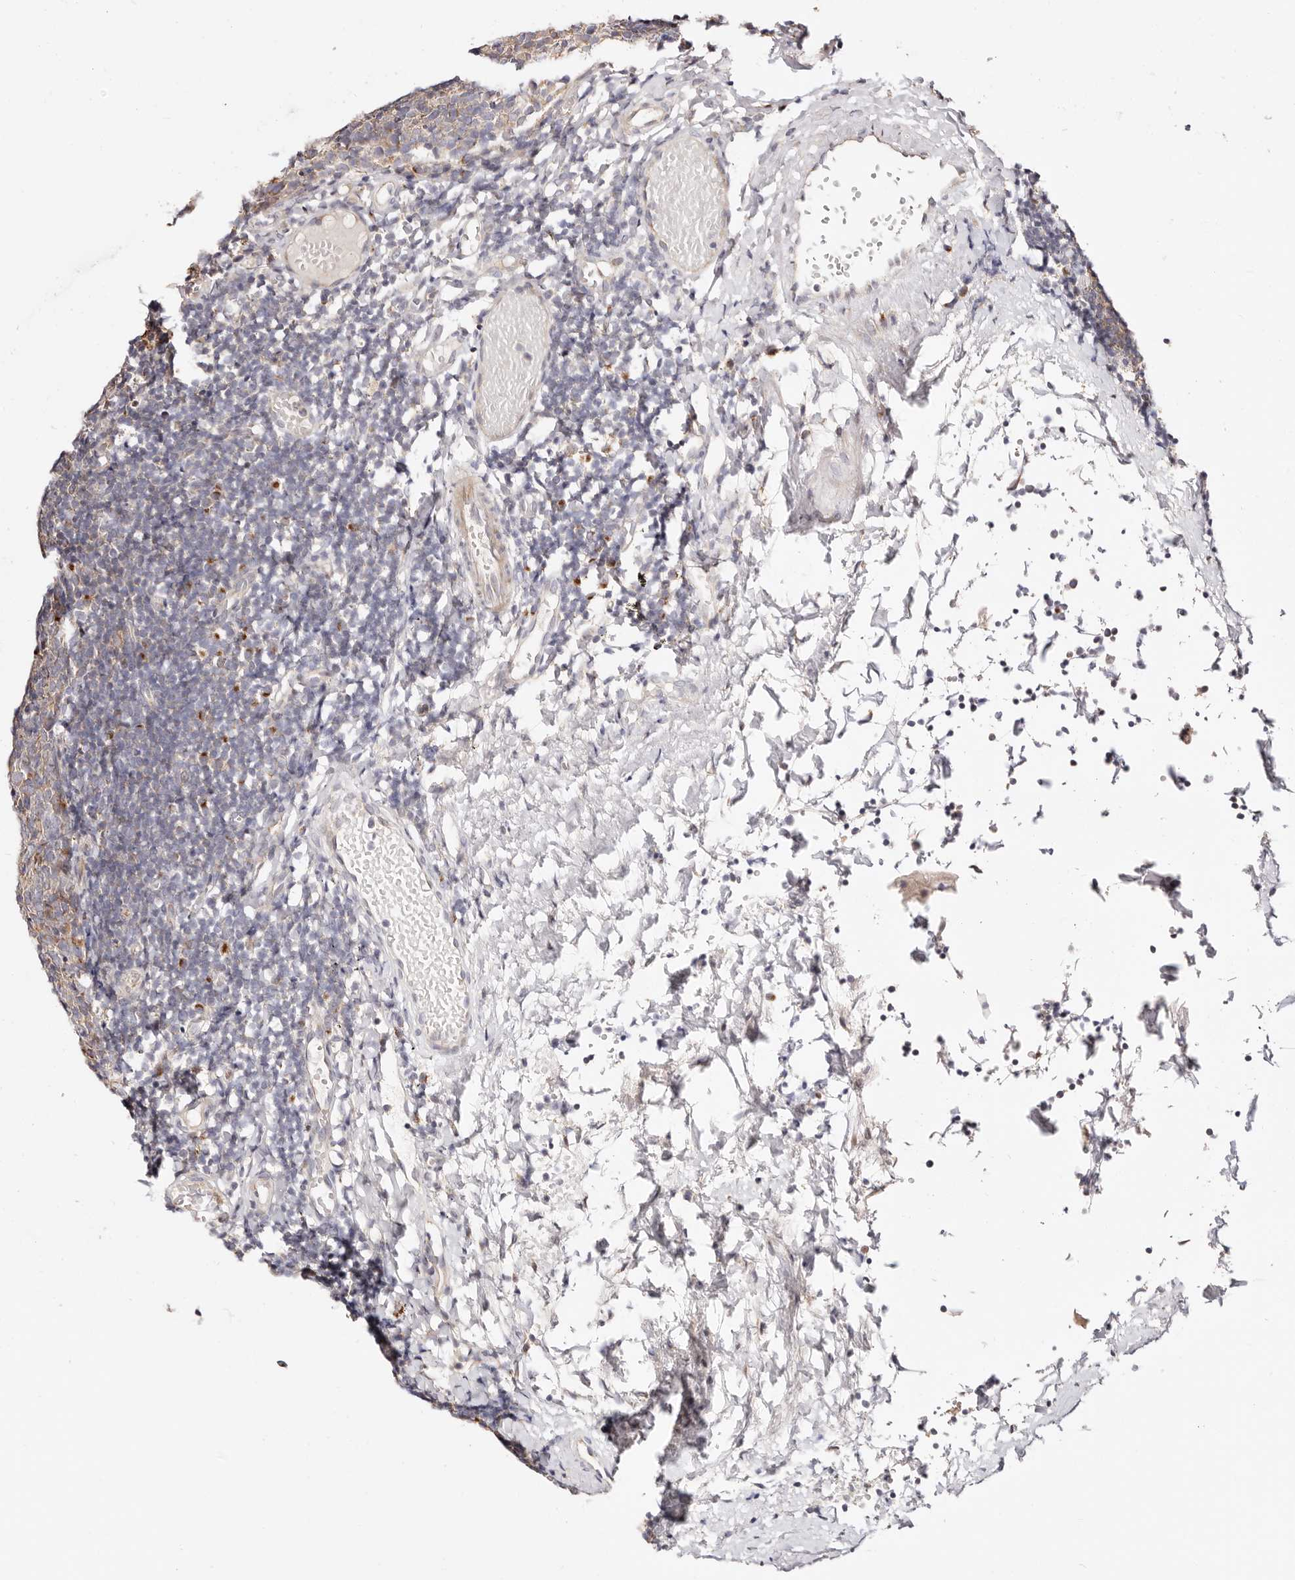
{"staining": {"intensity": "moderate", "quantity": "<25%", "location": "cytoplasmic/membranous"}, "tissue": "tonsil", "cell_type": "Germinal center cells", "image_type": "normal", "snomed": [{"axis": "morphology", "description": "Normal tissue, NOS"}, {"axis": "topography", "description": "Tonsil"}], "caption": "Tonsil stained with a brown dye exhibits moderate cytoplasmic/membranous positive positivity in about <25% of germinal center cells.", "gene": "MAPK6", "patient": {"sex": "female", "age": 19}}